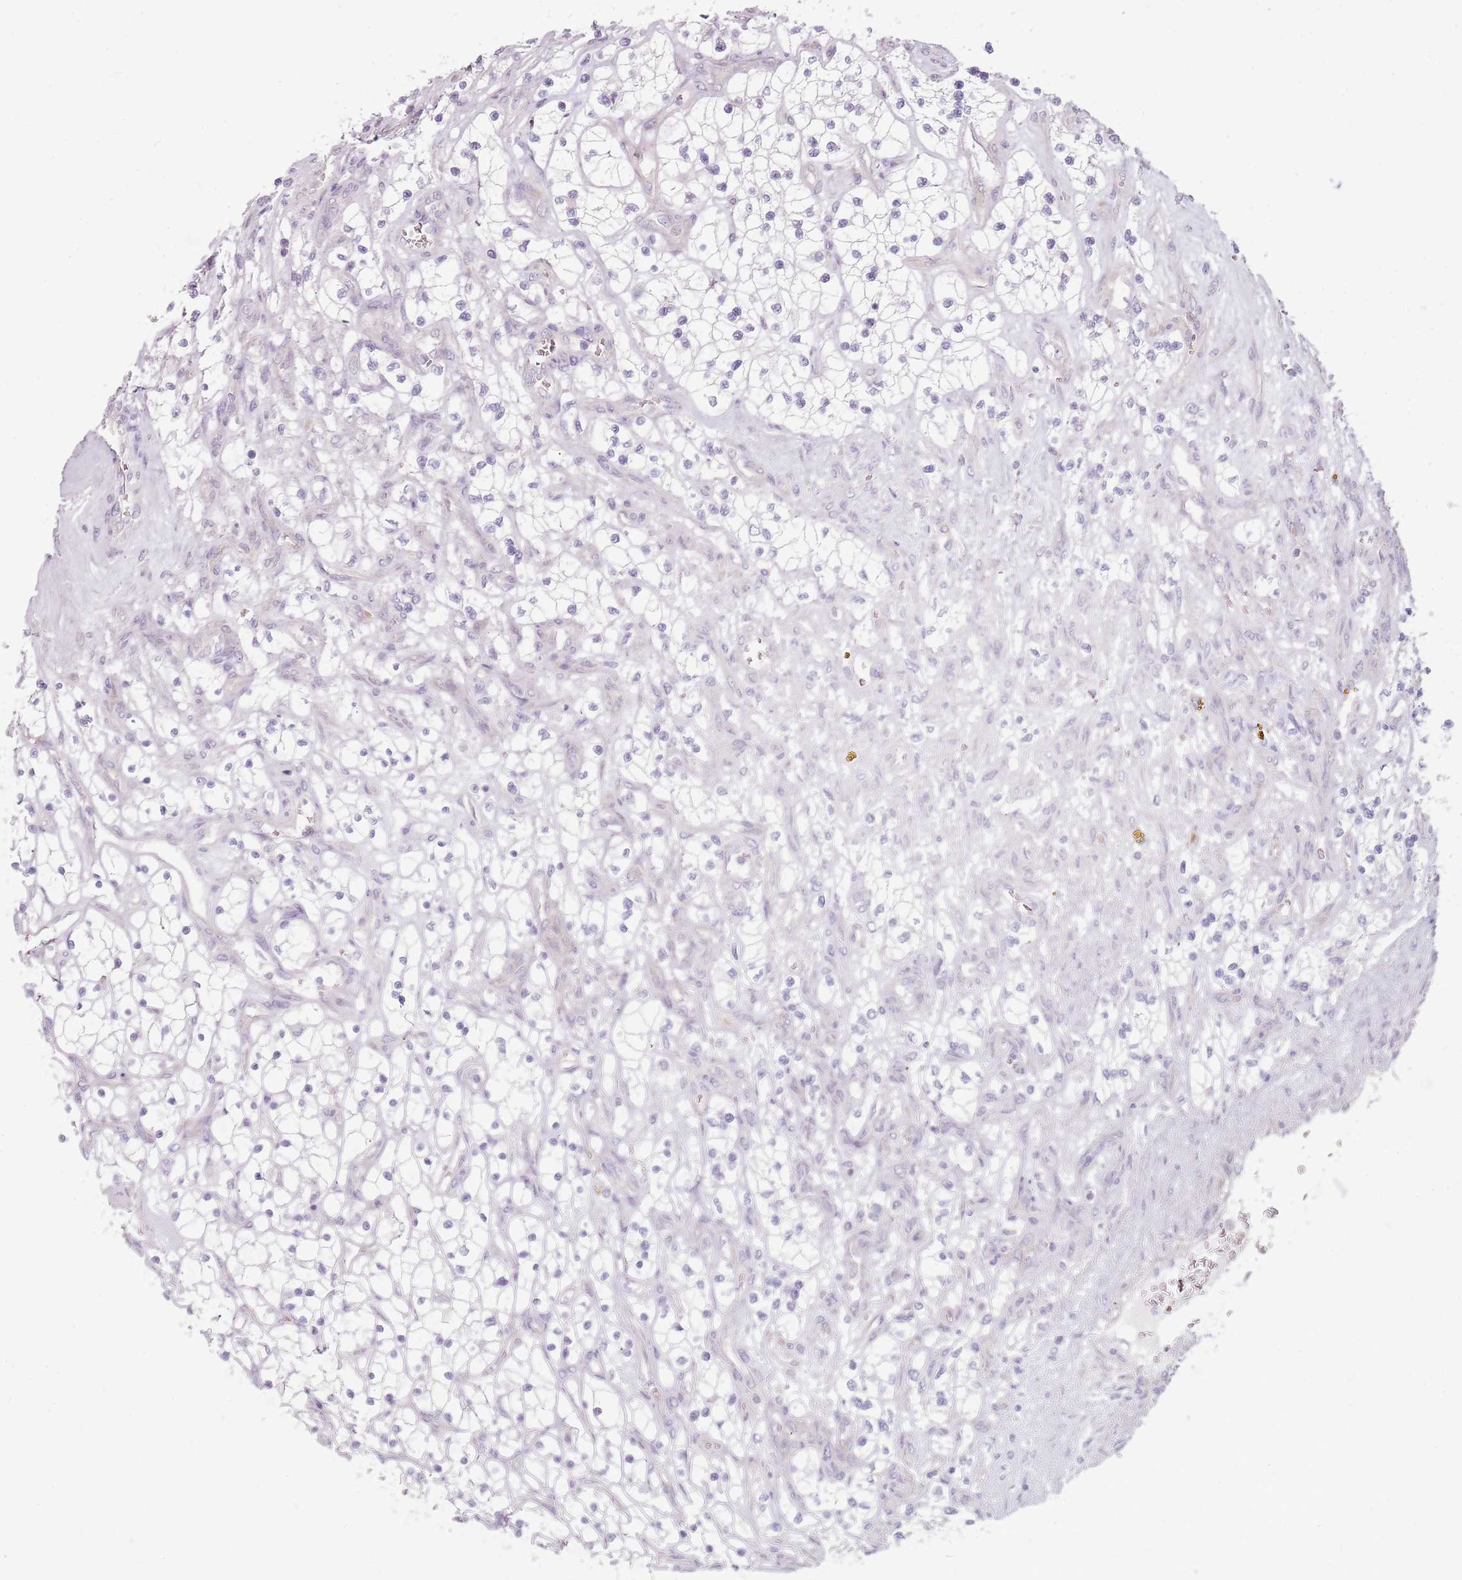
{"staining": {"intensity": "negative", "quantity": "none", "location": "none"}, "tissue": "renal cancer", "cell_type": "Tumor cells", "image_type": "cancer", "snomed": [{"axis": "morphology", "description": "Adenocarcinoma, NOS"}, {"axis": "topography", "description": "Kidney"}], "caption": "Immunohistochemistry (IHC) image of adenocarcinoma (renal) stained for a protein (brown), which demonstrates no staining in tumor cells.", "gene": "HSPA14", "patient": {"sex": "female", "age": 69}}